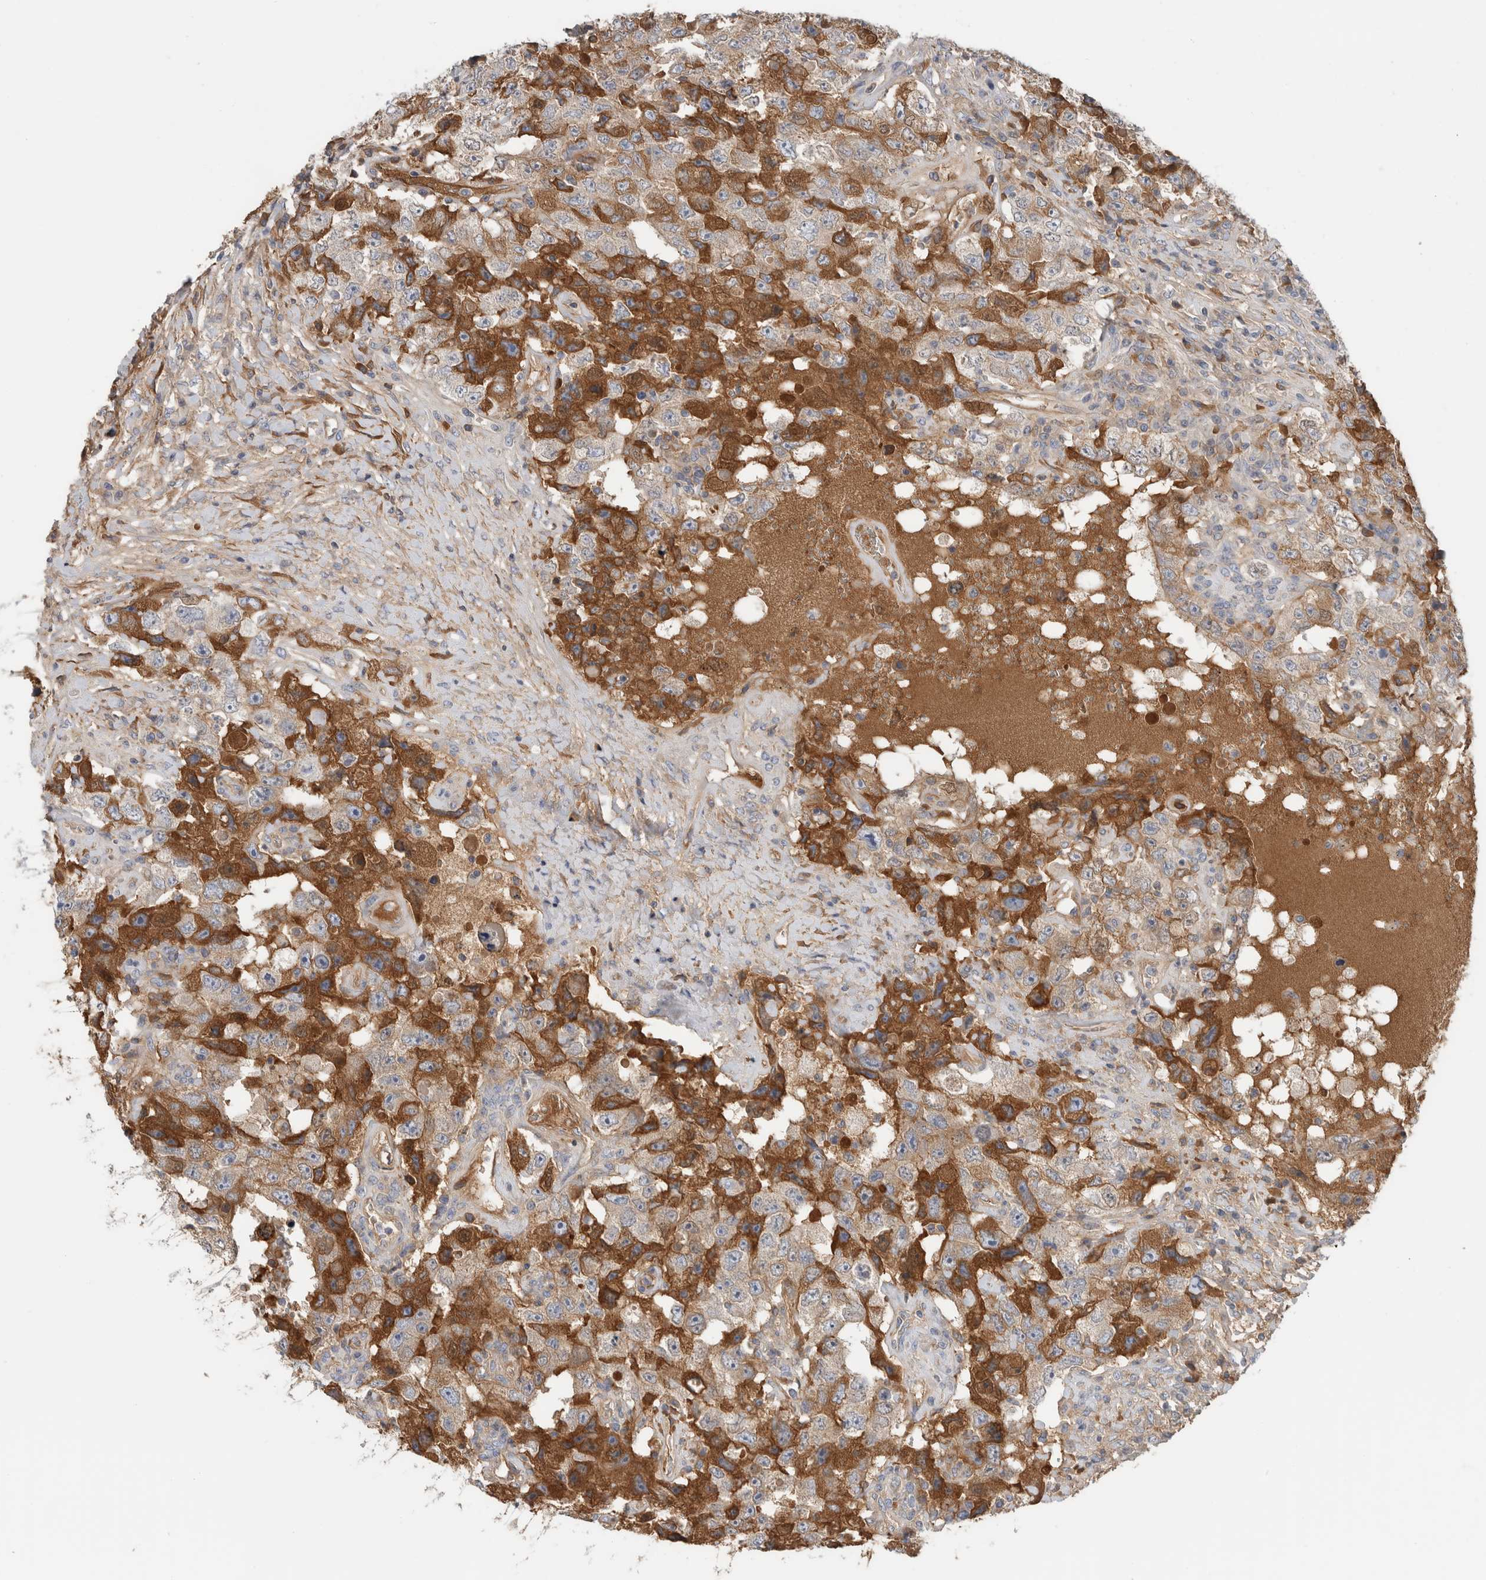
{"staining": {"intensity": "strong", "quantity": "25%-75%", "location": "cytoplasmic/membranous"}, "tissue": "testis cancer", "cell_type": "Tumor cells", "image_type": "cancer", "snomed": [{"axis": "morphology", "description": "Carcinoma, Embryonal, NOS"}, {"axis": "topography", "description": "Testis"}], "caption": "Strong cytoplasmic/membranous positivity is seen in approximately 25%-75% of tumor cells in testis cancer.", "gene": "CFI", "patient": {"sex": "male", "age": 26}}